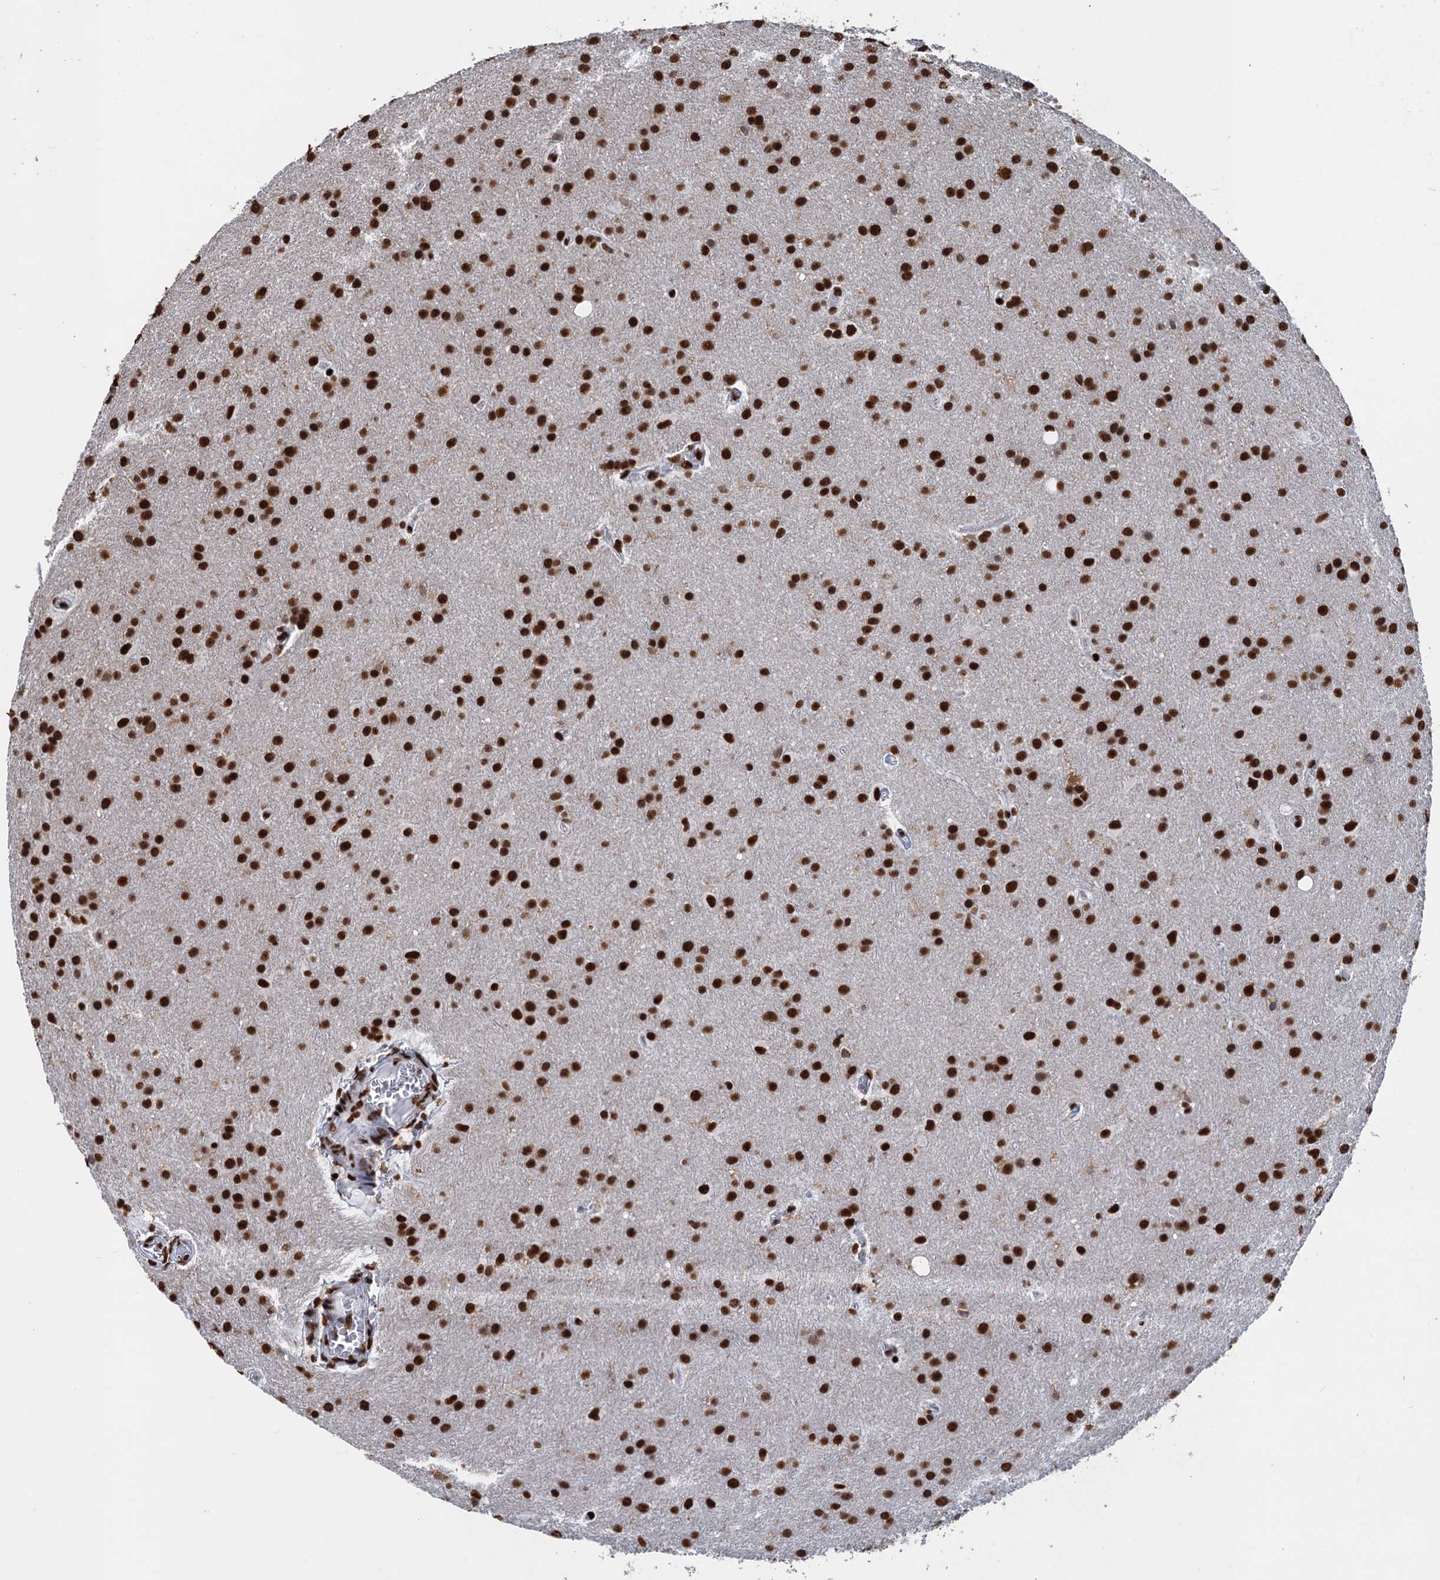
{"staining": {"intensity": "strong", "quantity": ">75%", "location": "nuclear"}, "tissue": "glioma", "cell_type": "Tumor cells", "image_type": "cancer", "snomed": [{"axis": "morphology", "description": "Glioma, malignant, Low grade"}, {"axis": "topography", "description": "Brain"}], "caption": "Human glioma stained for a protein (brown) displays strong nuclear positive positivity in approximately >75% of tumor cells.", "gene": "UBA2", "patient": {"sex": "female", "age": 32}}